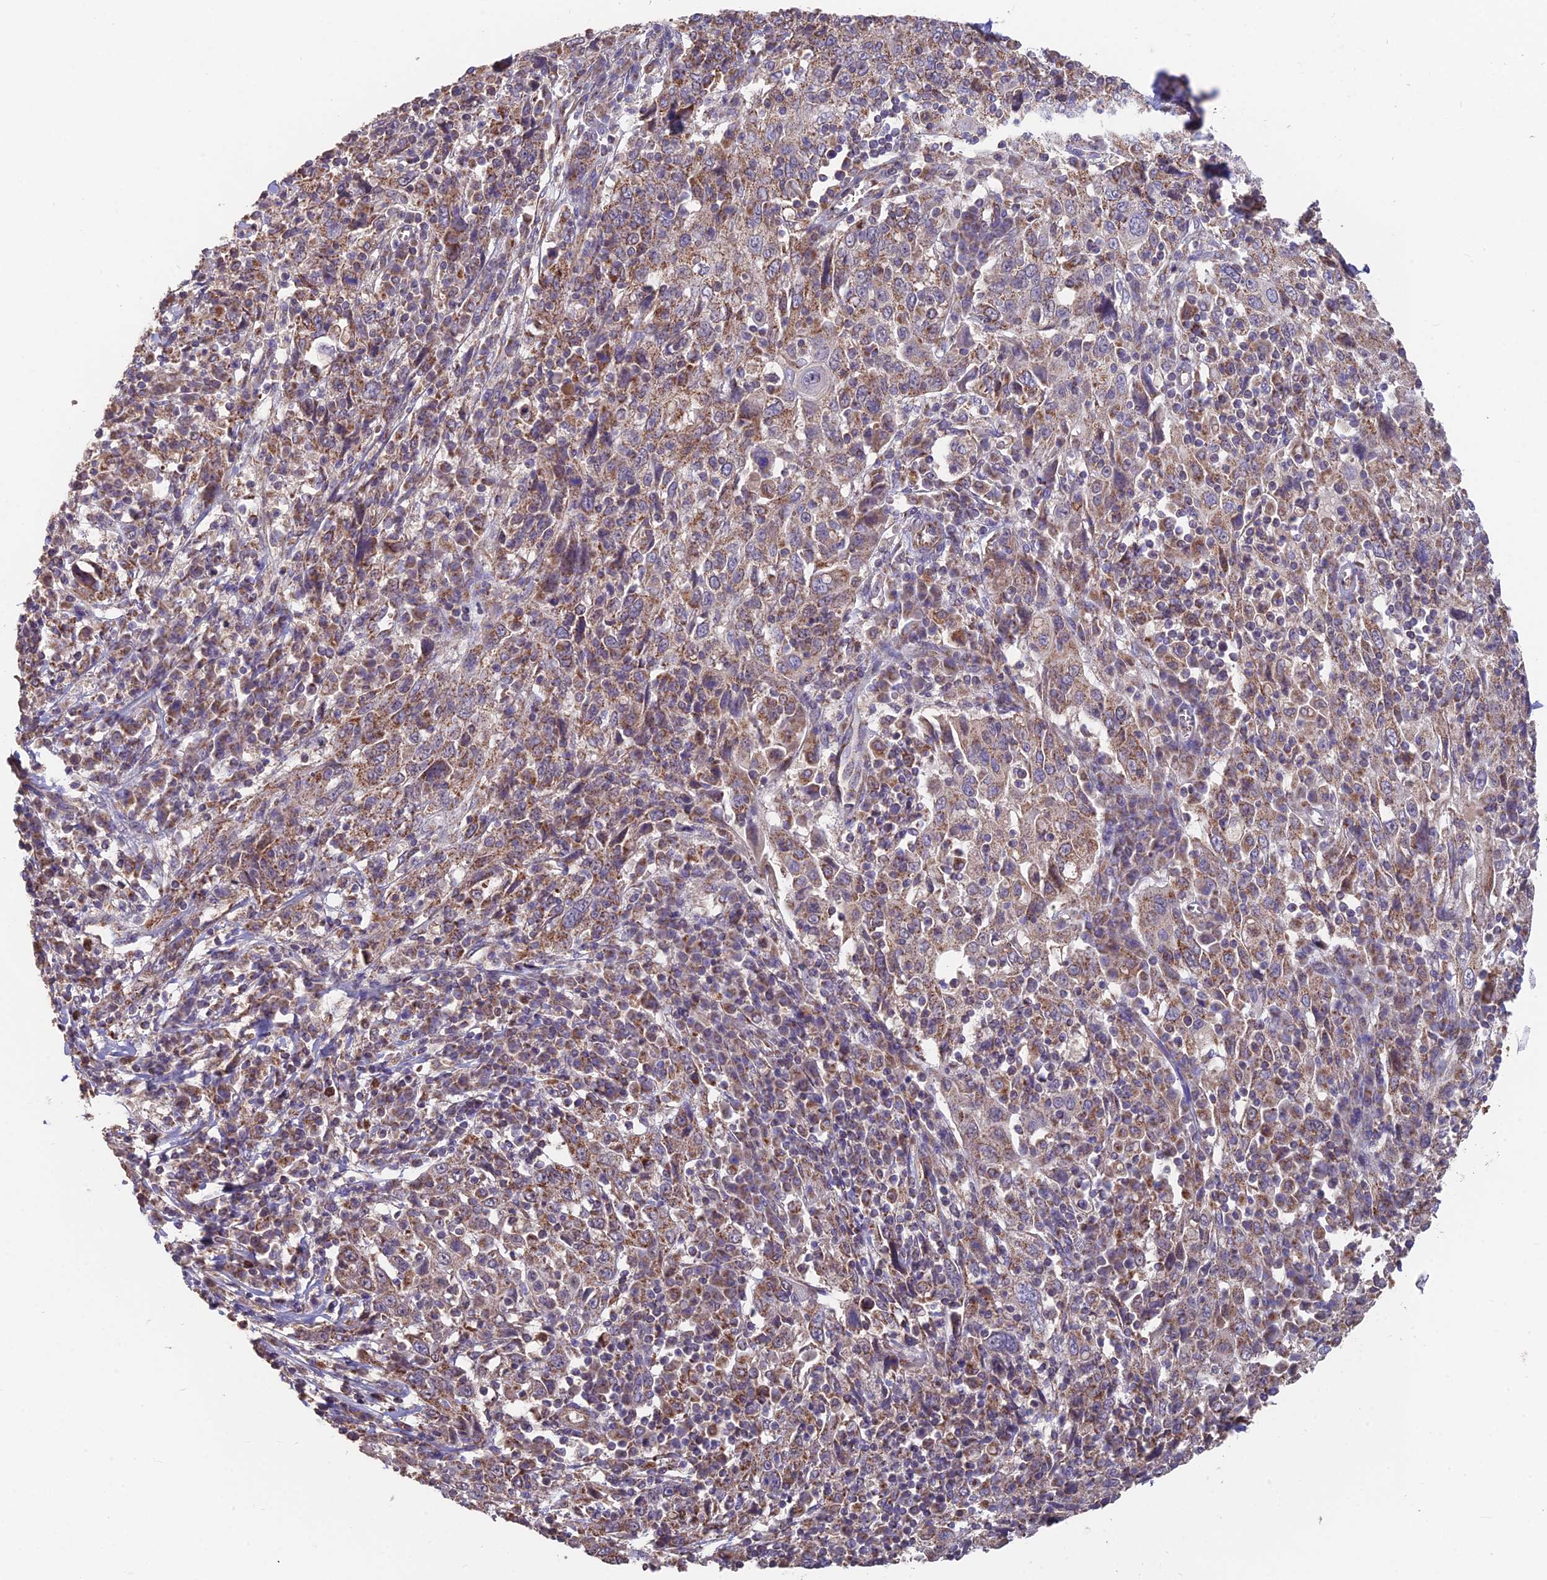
{"staining": {"intensity": "moderate", "quantity": ">75%", "location": "cytoplasmic/membranous"}, "tissue": "cervical cancer", "cell_type": "Tumor cells", "image_type": "cancer", "snomed": [{"axis": "morphology", "description": "Squamous cell carcinoma, NOS"}, {"axis": "topography", "description": "Cervix"}], "caption": "An image of cervical cancer stained for a protein shows moderate cytoplasmic/membranous brown staining in tumor cells.", "gene": "IFT22", "patient": {"sex": "female", "age": 46}}